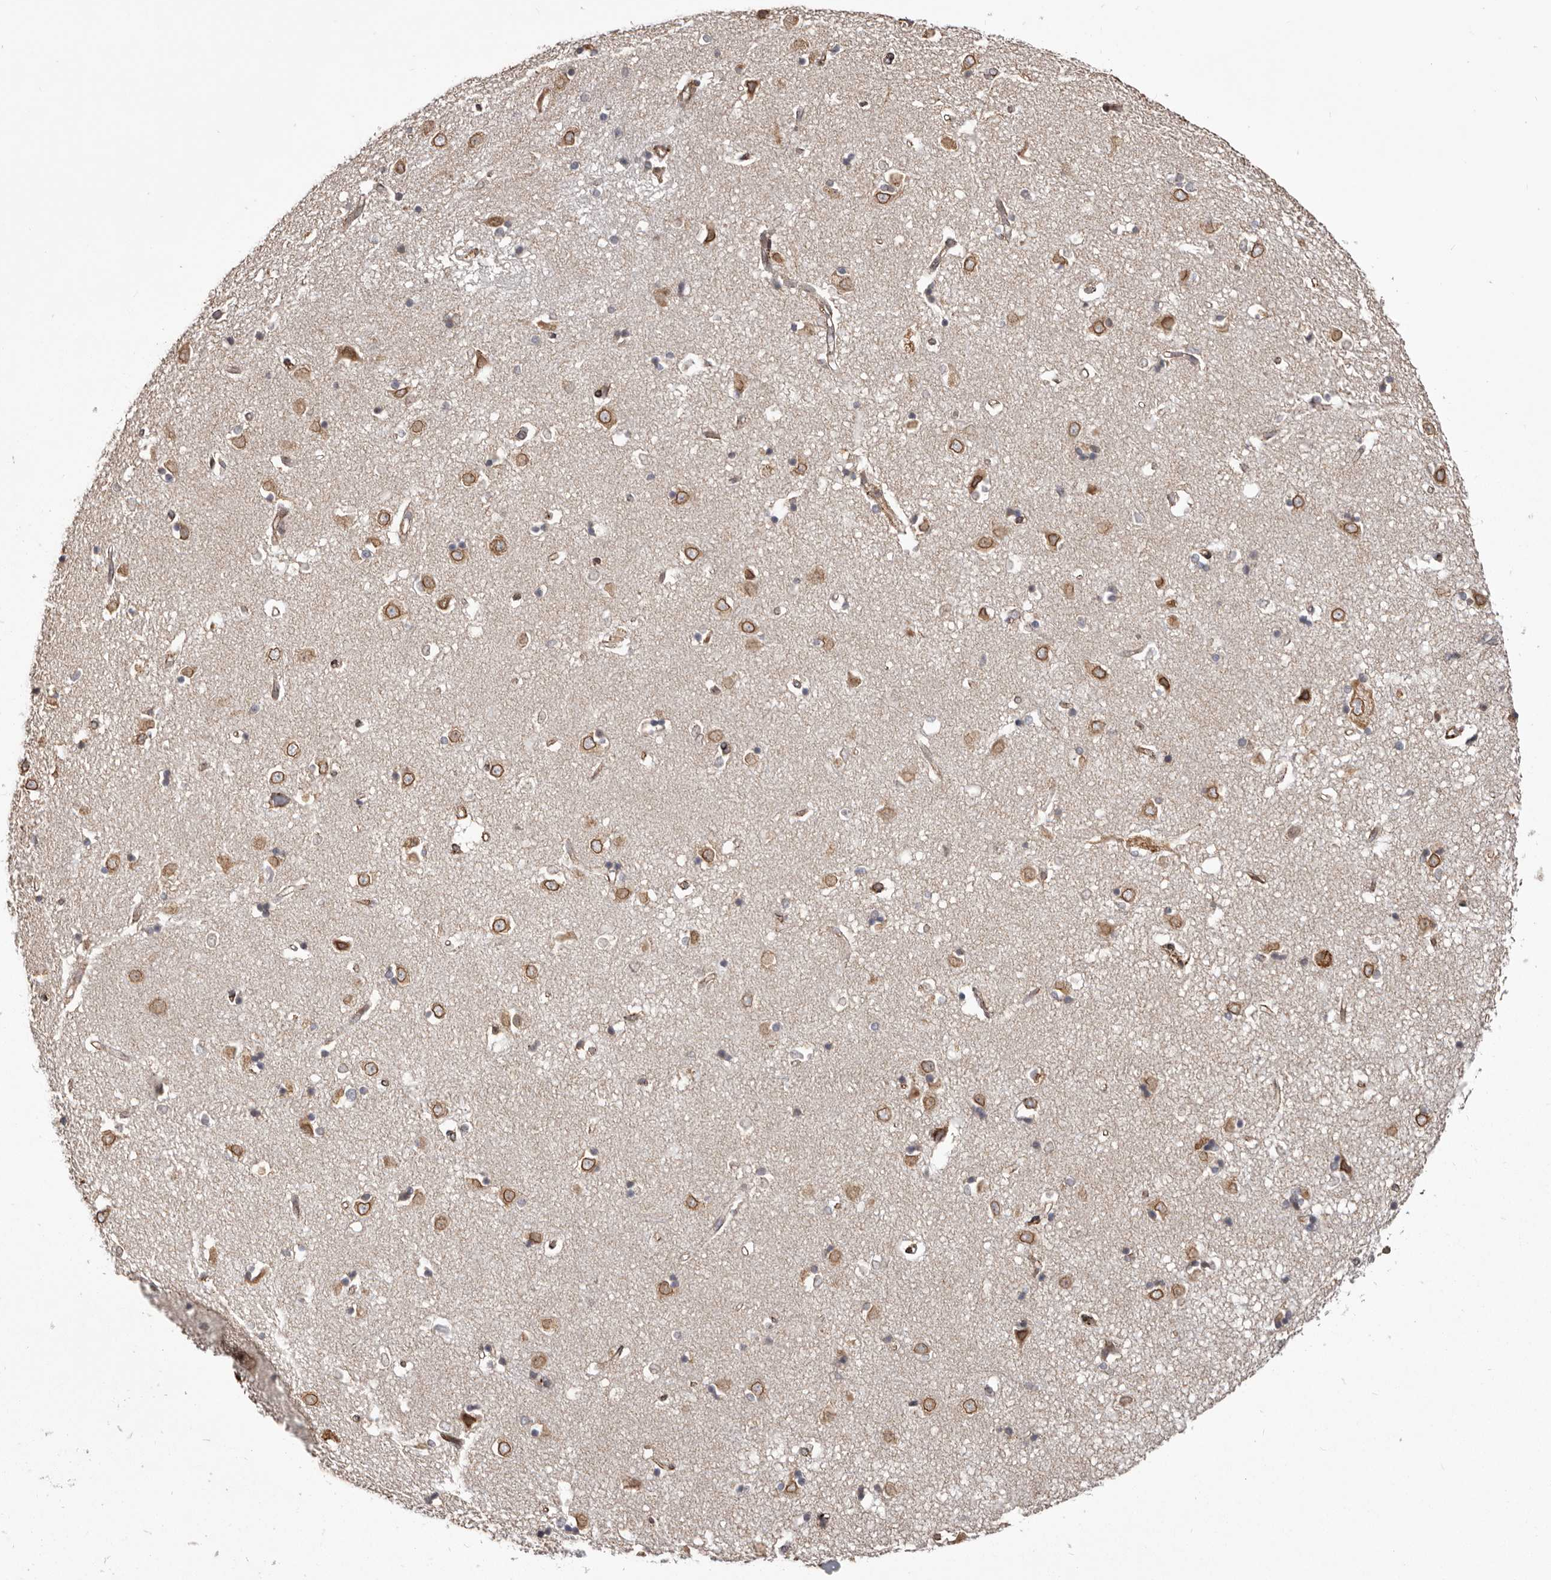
{"staining": {"intensity": "weak", "quantity": "25%-75%", "location": "cytoplasmic/membranous"}, "tissue": "caudate", "cell_type": "Glial cells", "image_type": "normal", "snomed": [{"axis": "morphology", "description": "Normal tissue, NOS"}, {"axis": "topography", "description": "Lateral ventricle wall"}], "caption": "This histopathology image shows IHC staining of normal caudate, with low weak cytoplasmic/membranous expression in about 25%-75% of glial cells.", "gene": "NUP43", "patient": {"sex": "male", "age": 45}}